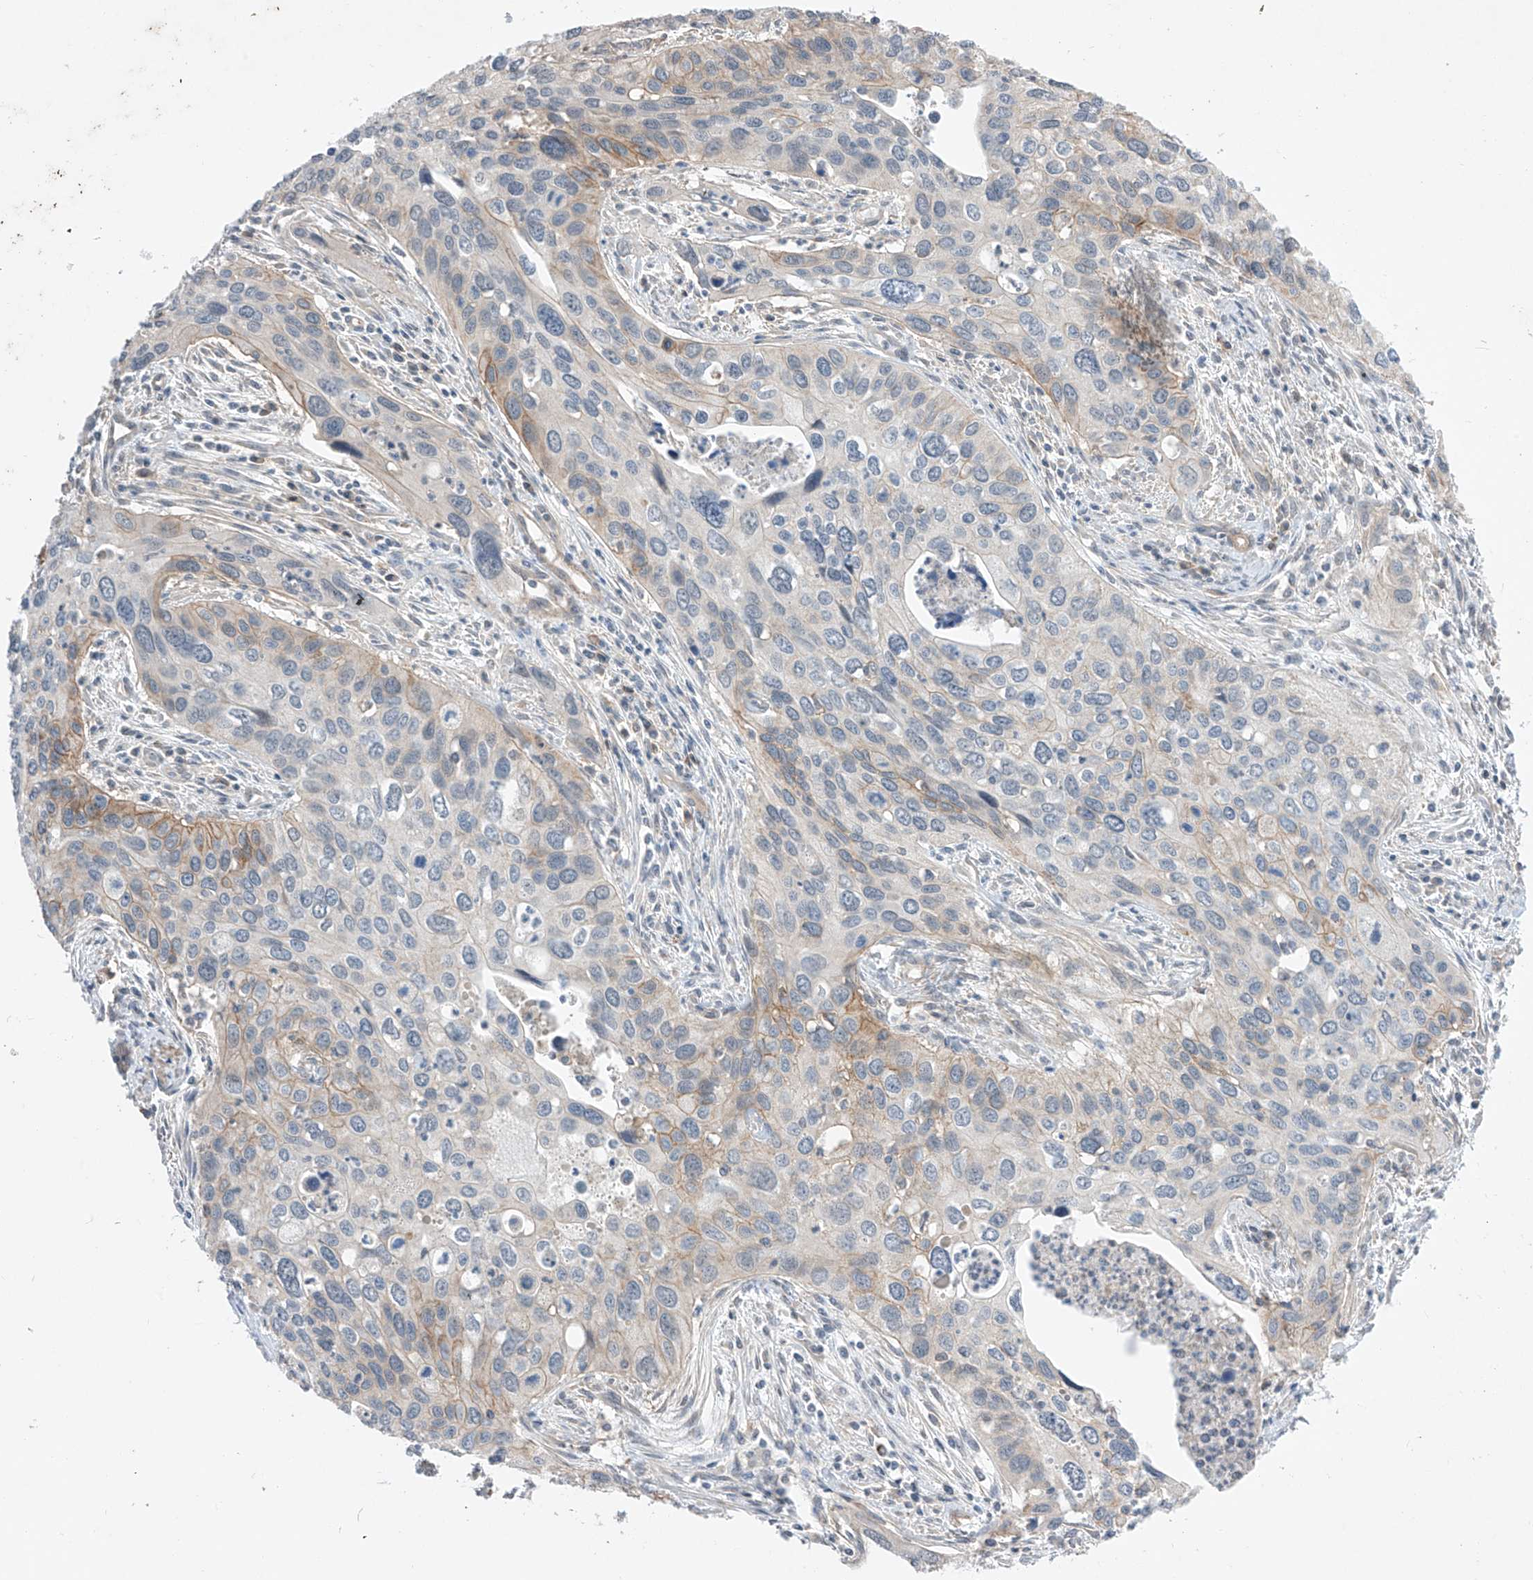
{"staining": {"intensity": "weak", "quantity": "<25%", "location": "cytoplasmic/membranous"}, "tissue": "cervical cancer", "cell_type": "Tumor cells", "image_type": "cancer", "snomed": [{"axis": "morphology", "description": "Squamous cell carcinoma, NOS"}, {"axis": "topography", "description": "Cervix"}], "caption": "This photomicrograph is of squamous cell carcinoma (cervical) stained with IHC to label a protein in brown with the nuclei are counter-stained blue. There is no staining in tumor cells.", "gene": "ABLIM2", "patient": {"sex": "female", "age": 55}}